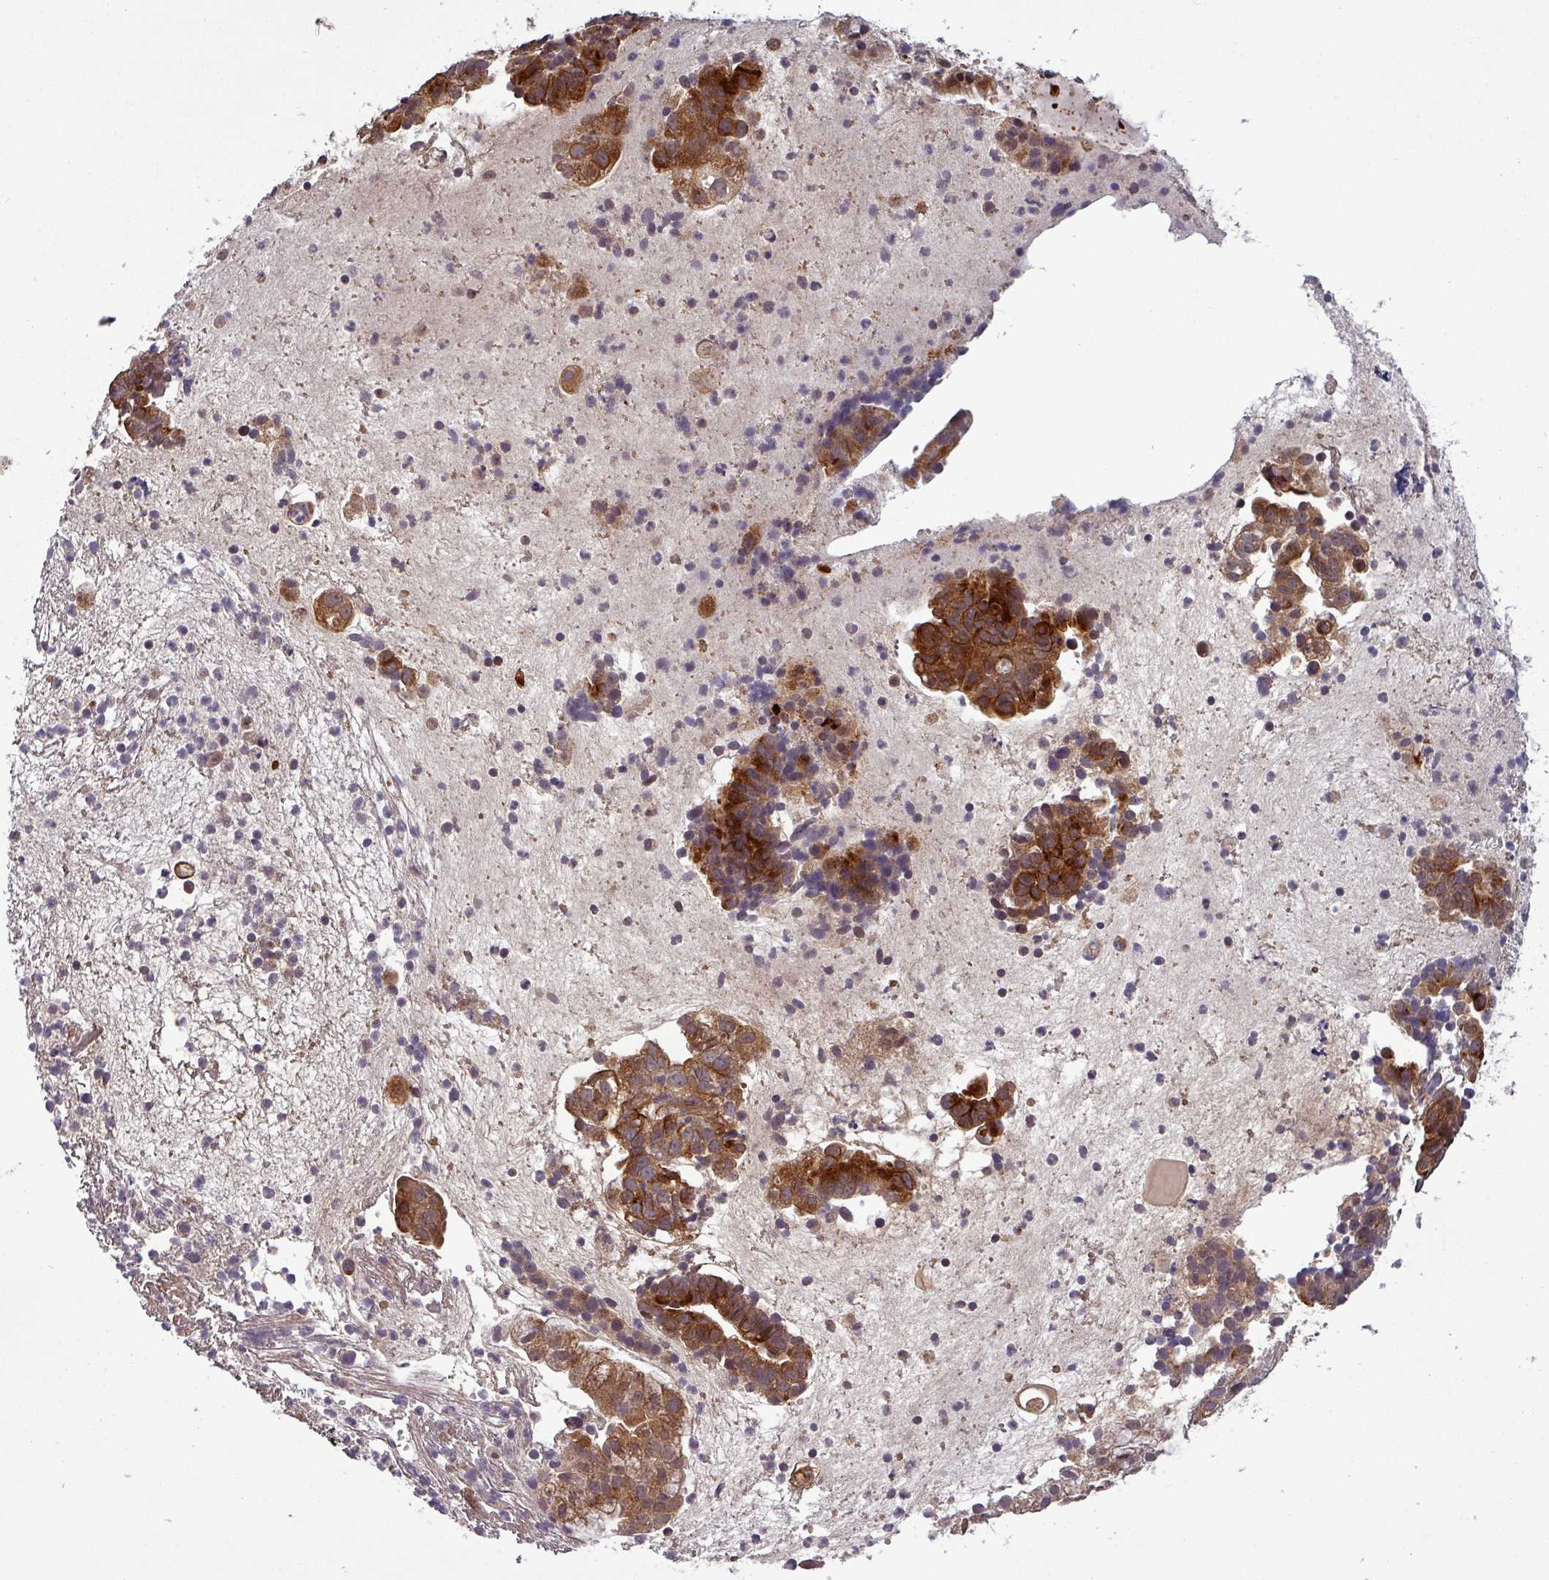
{"staining": {"intensity": "strong", "quantity": ">75%", "location": "cytoplasmic/membranous"}, "tissue": "endometrial cancer", "cell_type": "Tumor cells", "image_type": "cancer", "snomed": [{"axis": "morphology", "description": "Adenocarcinoma, NOS"}, {"axis": "topography", "description": "Endometrium"}], "caption": "Protein expression analysis of endometrial cancer reveals strong cytoplasmic/membranous staining in approximately >75% of tumor cells. (Brightfield microscopy of DAB IHC at high magnification).", "gene": "PUS1", "patient": {"sex": "female", "age": 76}}